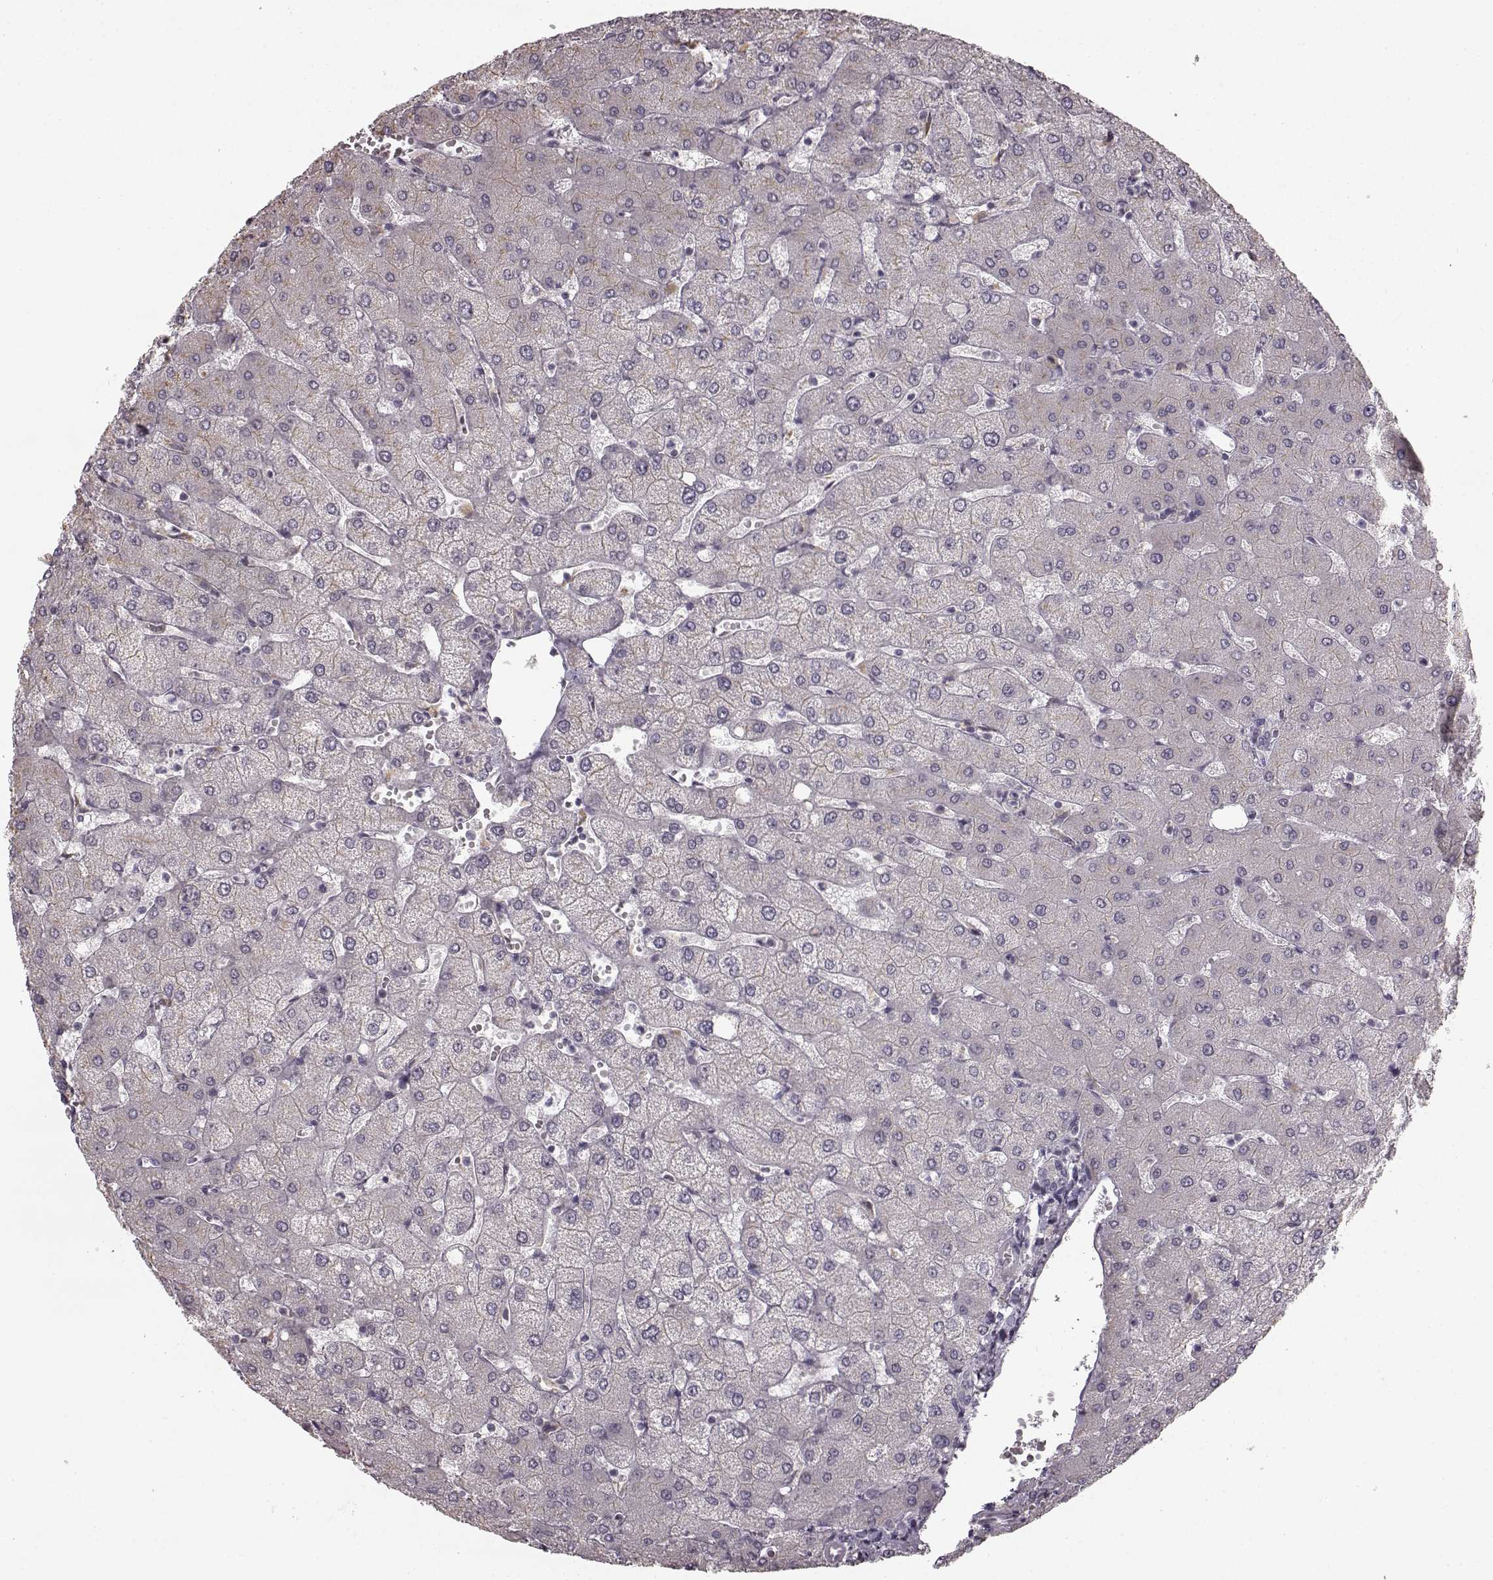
{"staining": {"intensity": "negative", "quantity": "none", "location": "none"}, "tissue": "liver", "cell_type": "Cholangiocytes", "image_type": "normal", "snomed": [{"axis": "morphology", "description": "Normal tissue, NOS"}, {"axis": "topography", "description": "Liver"}], "caption": "A high-resolution histopathology image shows IHC staining of unremarkable liver, which exhibits no significant staining in cholangiocytes.", "gene": "HMMR", "patient": {"sex": "female", "age": 54}}